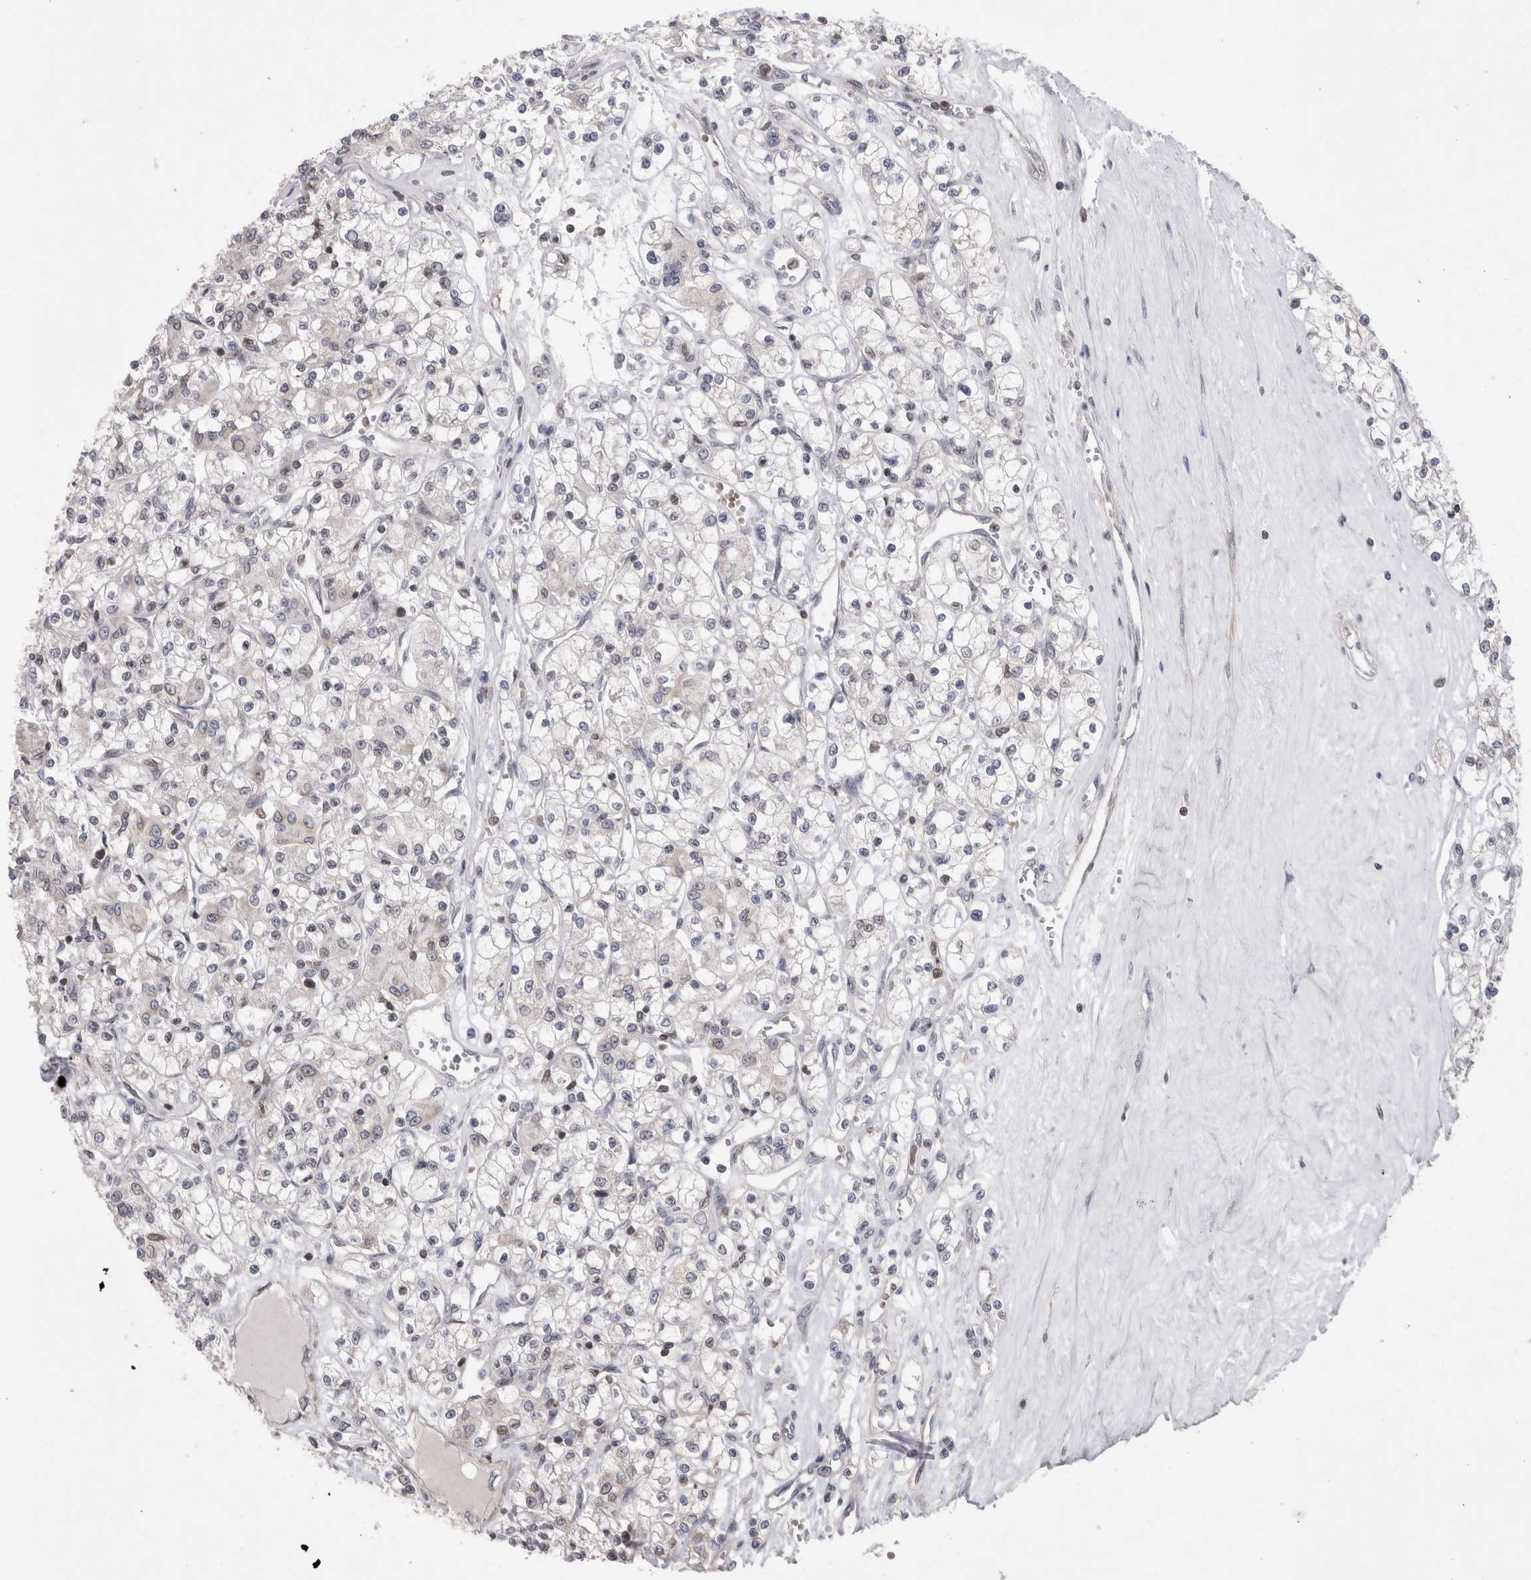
{"staining": {"intensity": "negative", "quantity": "none", "location": "none"}, "tissue": "renal cancer", "cell_type": "Tumor cells", "image_type": "cancer", "snomed": [{"axis": "morphology", "description": "Adenocarcinoma, NOS"}, {"axis": "topography", "description": "Kidney"}], "caption": "Immunohistochemistry image of adenocarcinoma (renal) stained for a protein (brown), which displays no positivity in tumor cells.", "gene": "DARS2", "patient": {"sex": "female", "age": 59}}